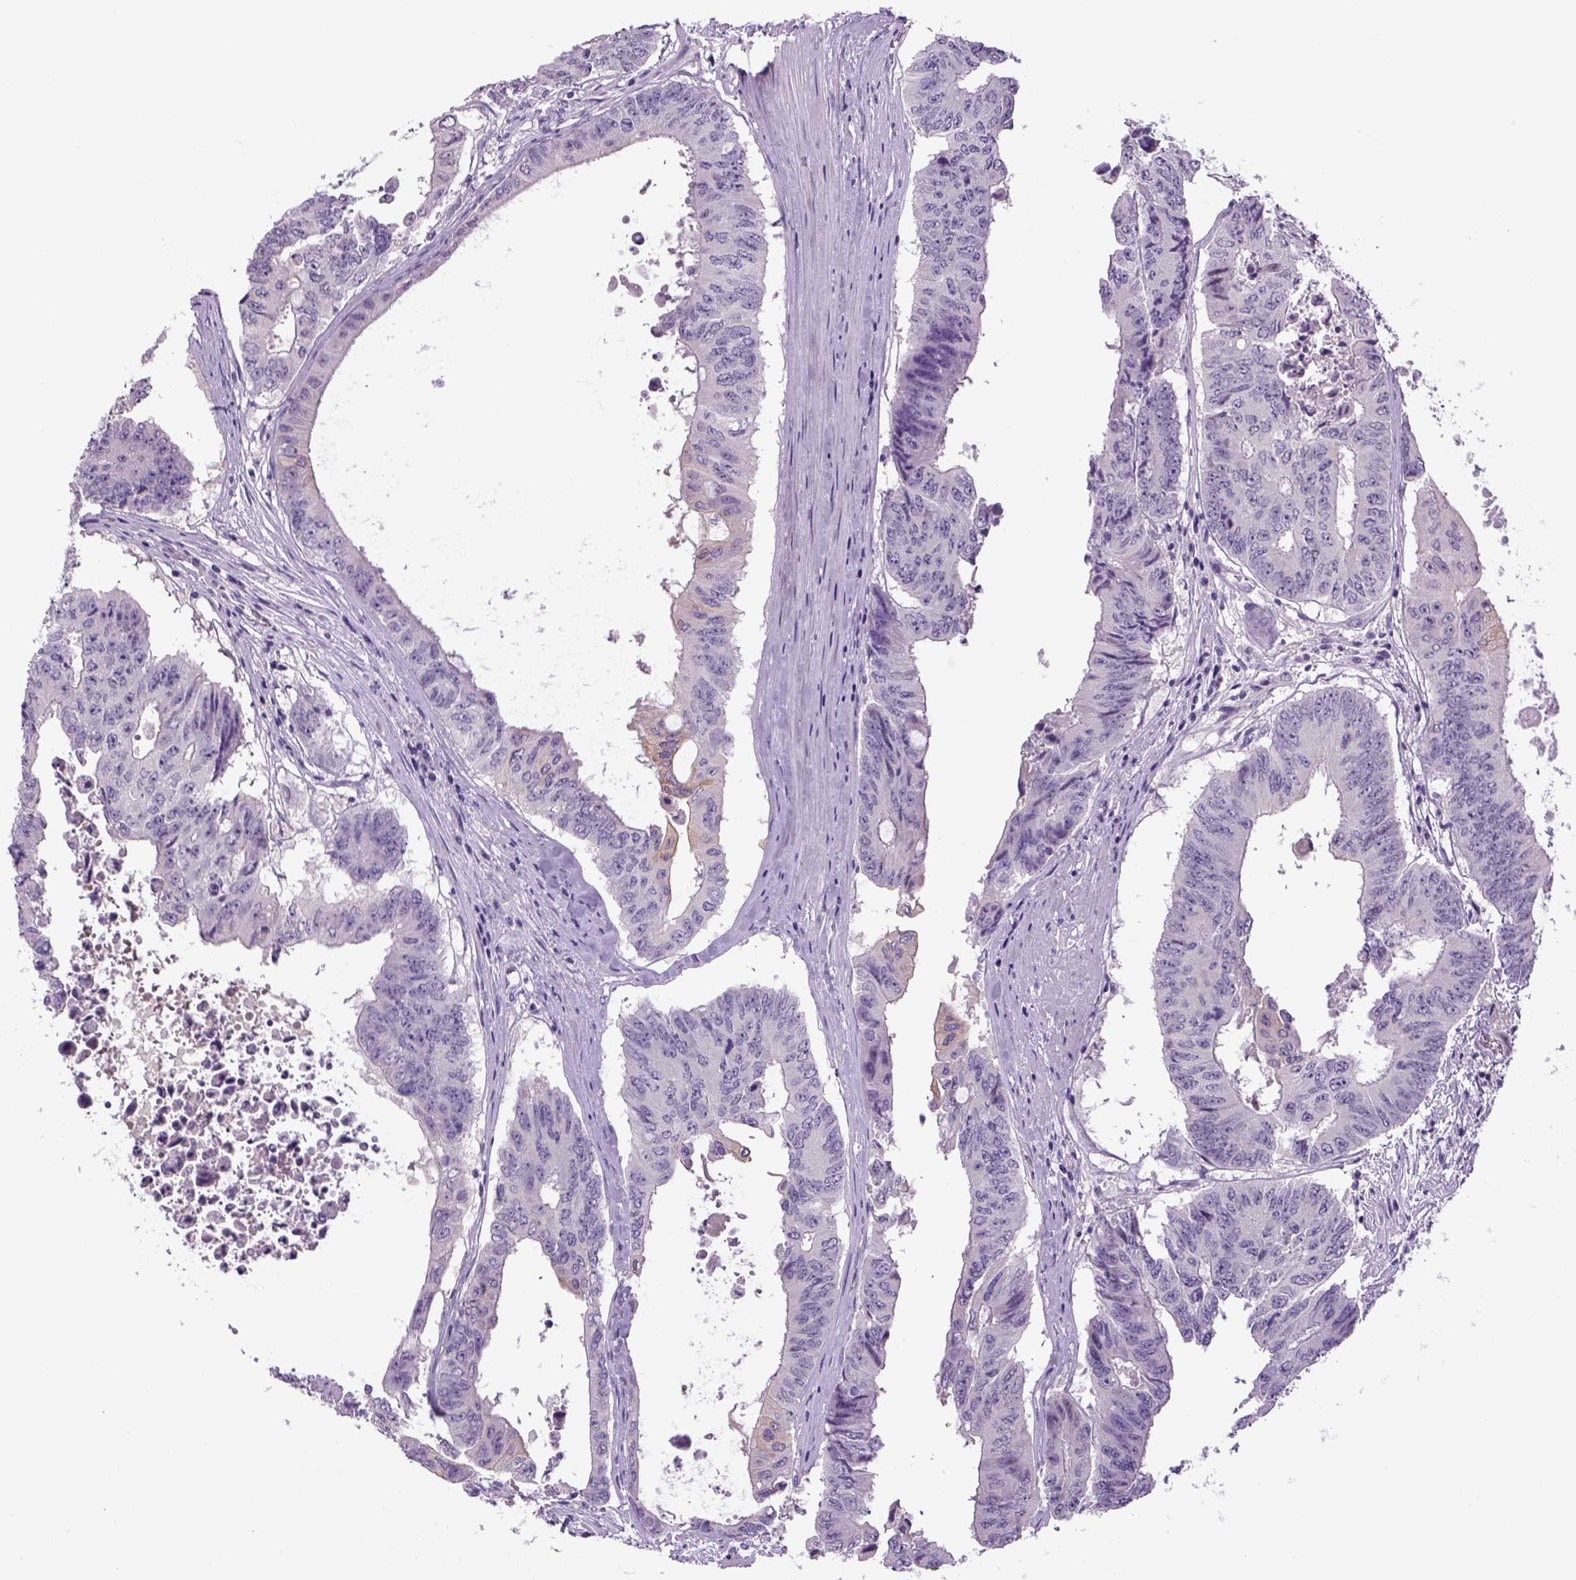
{"staining": {"intensity": "negative", "quantity": "none", "location": "none"}, "tissue": "colorectal cancer", "cell_type": "Tumor cells", "image_type": "cancer", "snomed": [{"axis": "morphology", "description": "Adenocarcinoma, NOS"}, {"axis": "topography", "description": "Rectum"}], "caption": "The histopathology image shows no staining of tumor cells in colorectal cancer.", "gene": "DBH", "patient": {"sex": "male", "age": 59}}